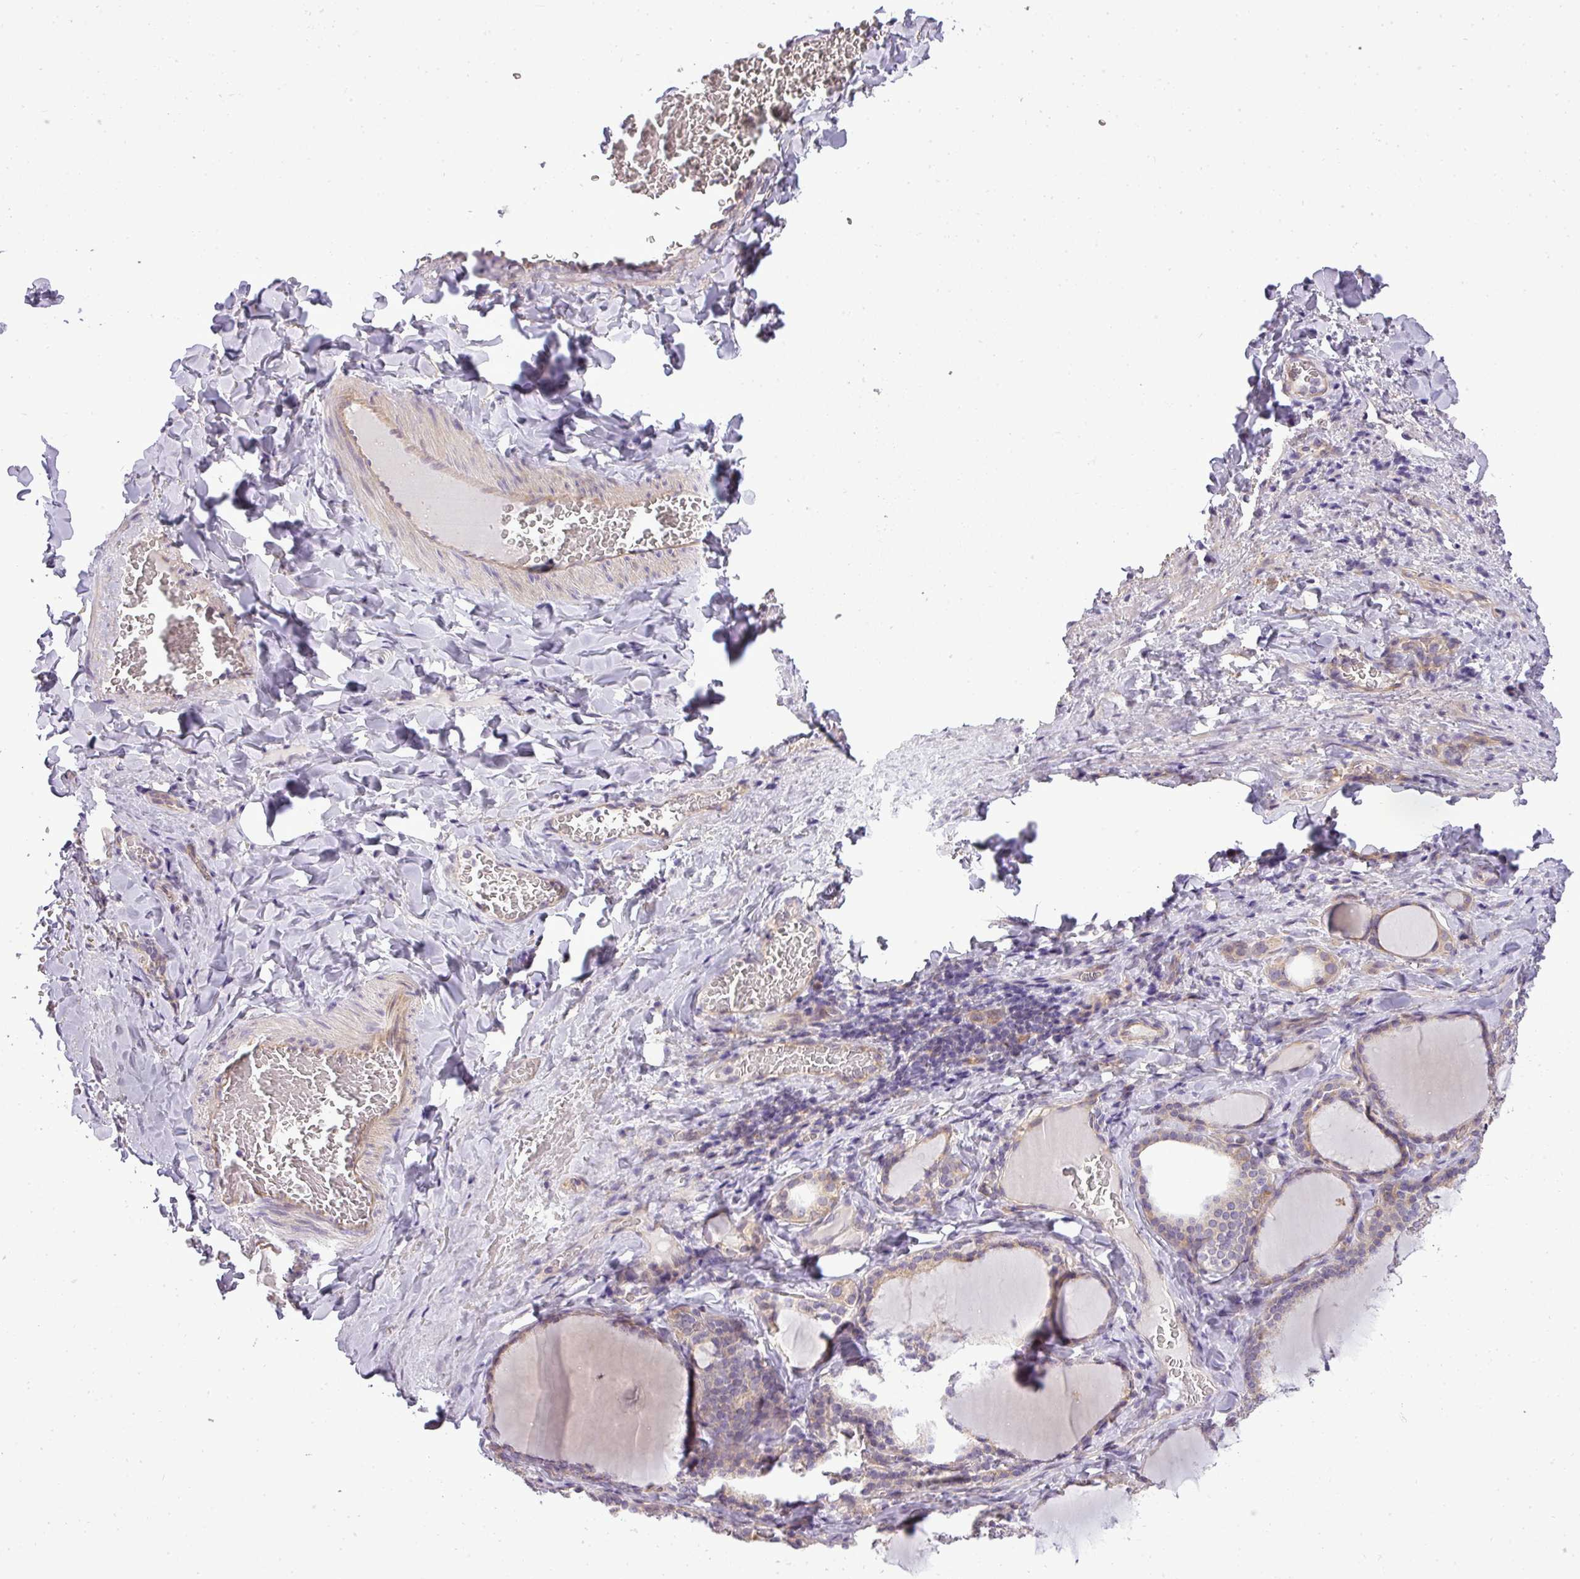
{"staining": {"intensity": "moderate", "quantity": "25%-75%", "location": "cytoplasmic/membranous"}, "tissue": "thyroid gland", "cell_type": "Glandular cells", "image_type": "normal", "snomed": [{"axis": "morphology", "description": "Normal tissue, NOS"}, {"axis": "topography", "description": "Thyroid gland"}], "caption": "Protein staining shows moderate cytoplasmic/membranous staining in approximately 25%-75% of glandular cells in benign thyroid gland. The staining is performed using DAB brown chromogen to label protein expression. The nuclei are counter-stained blue using hematoxylin.", "gene": "ZDHHC1", "patient": {"sex": "female", "age": 31}}